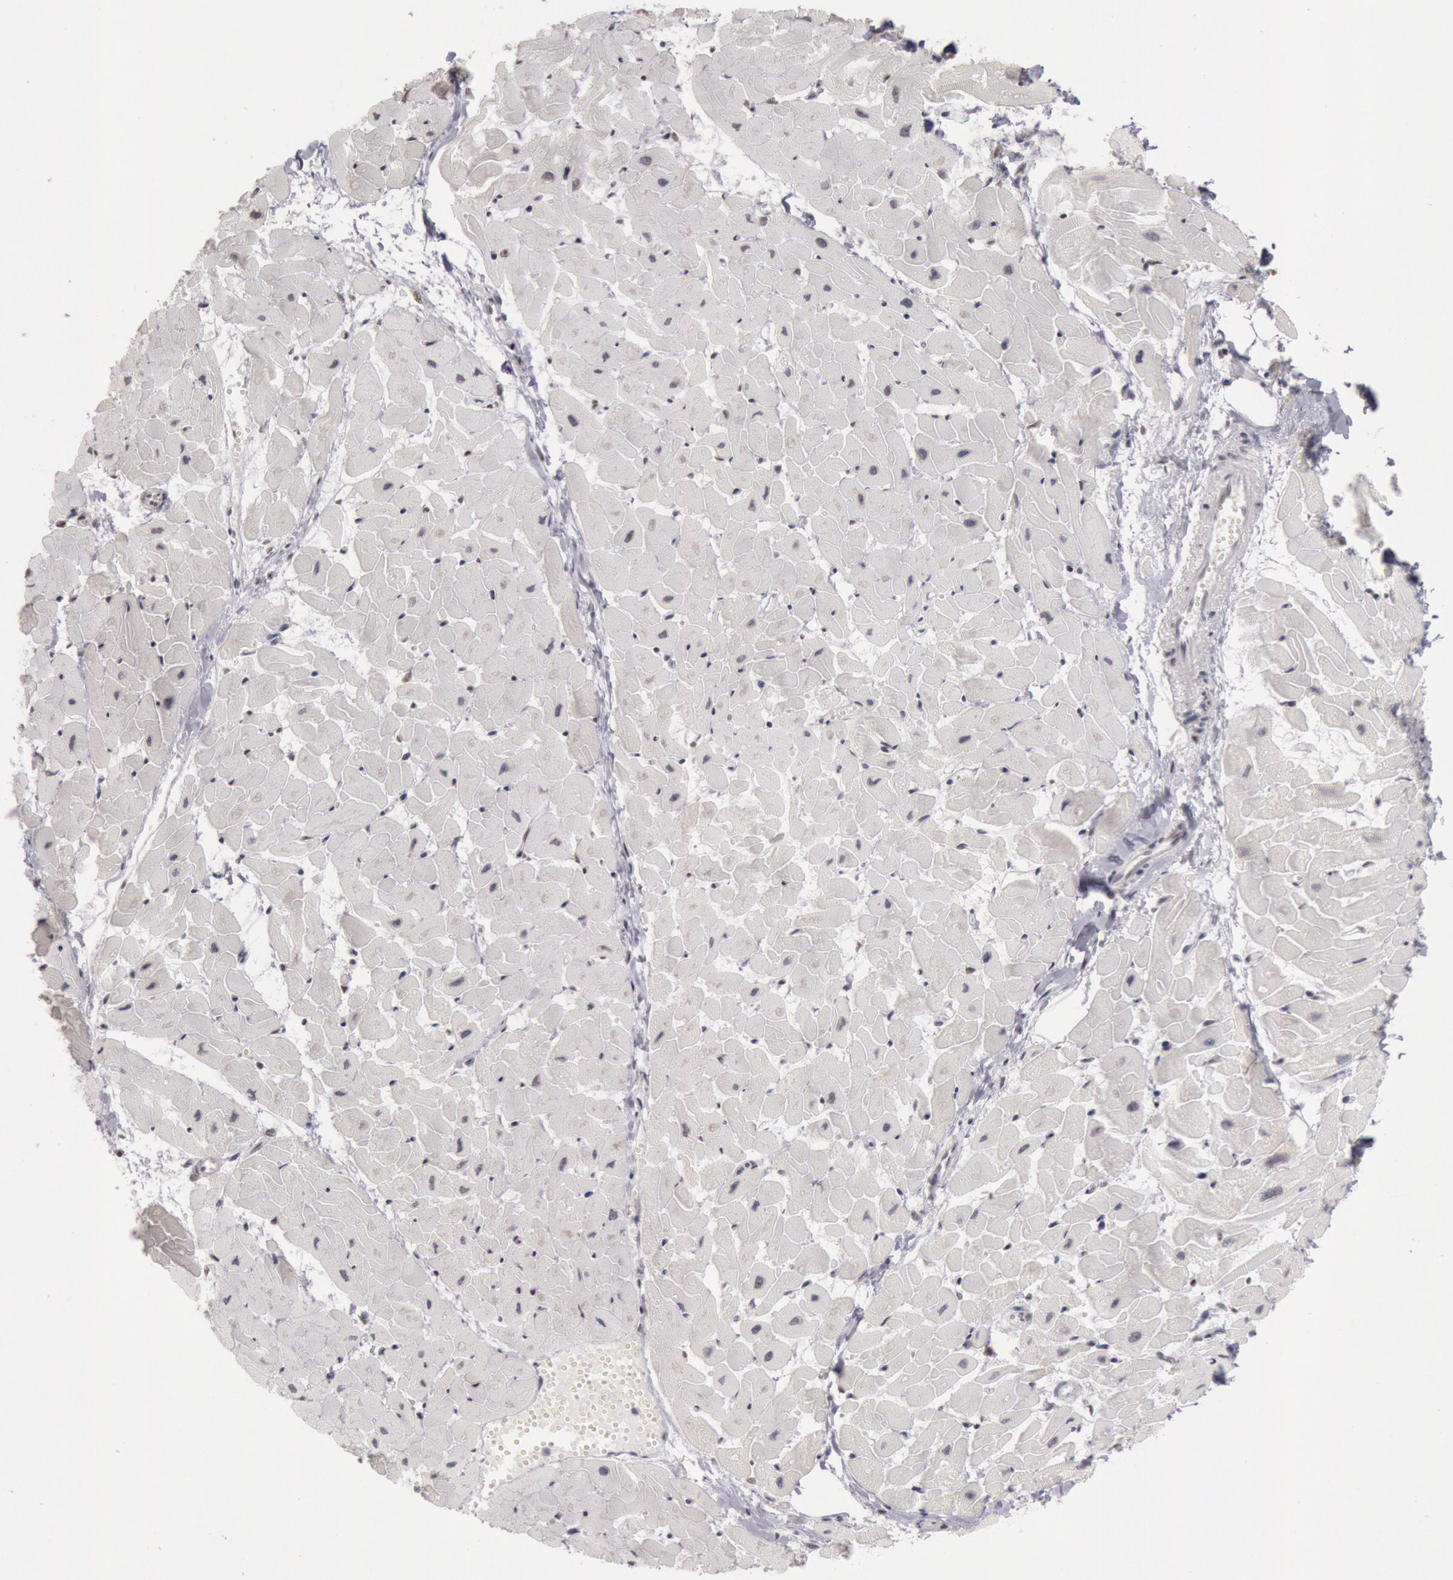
{"staining": {"intensity": "strong", "quantity": ">75%", "location": "nuclear"}, "tissue": "heart muscle", "cell_type": "Cardiomyocytes", "image_type": "normal", "snomed": [{"axis": "morphology", "description": "Normal tissue, NOS"}, {"axis": "topography", "description": "Heart"}], "caption": "High-magnification brightfield microscopy of benign heart muscle stained with DAB (brown) and counterstained with hematoxylin (blue). cardiomyocytes exhibit strong nuclear positivity is identified in approximately>75% of cells. The staining was performed using DAB (3,3'-diaminobenzidine), with brown indicating positive protein expression. Nuclei are stained blue with hematoxylin.", "gene": "ESS2", "patient": {"sex": "female", "age": 19}}